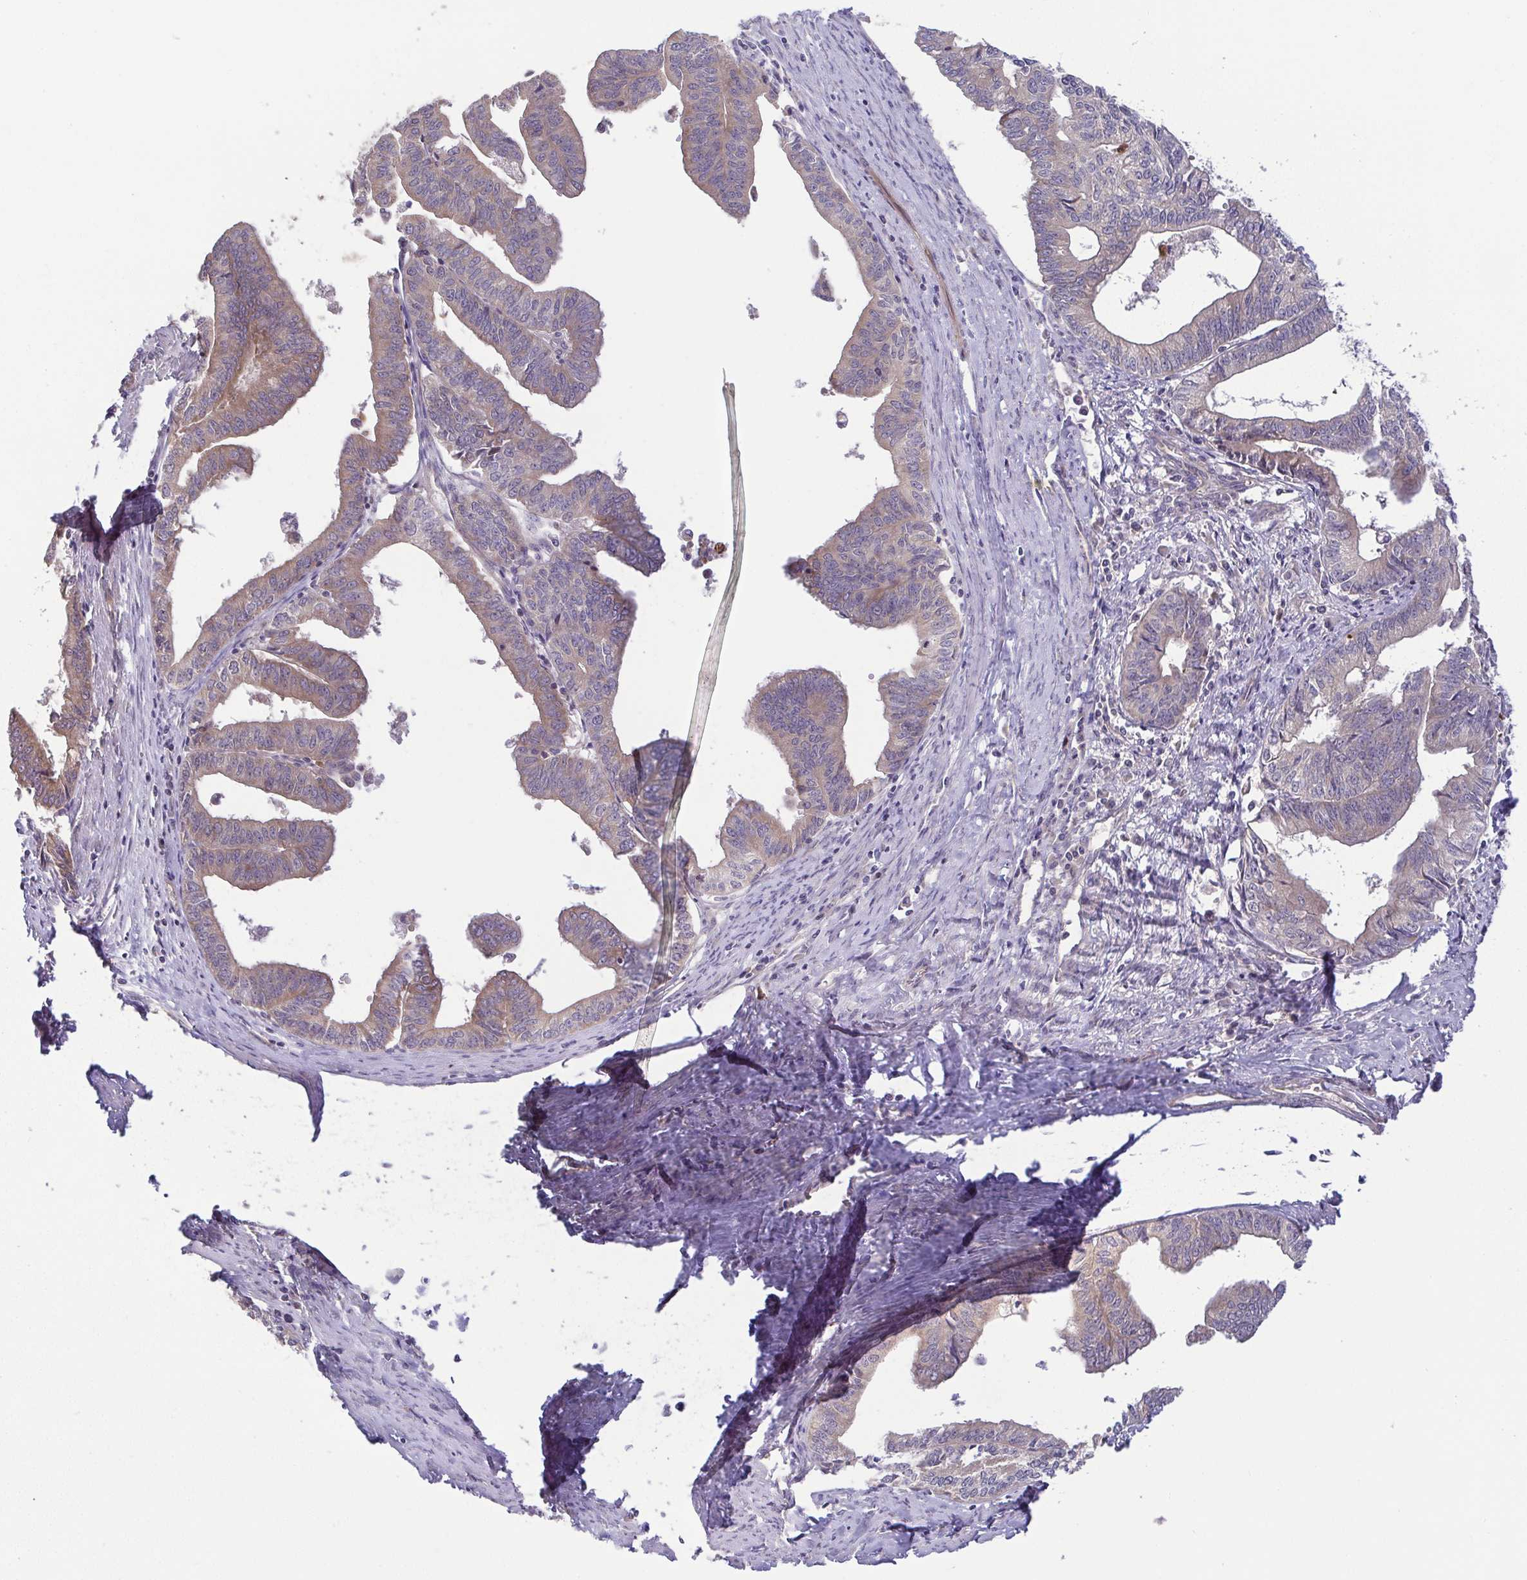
{"staining": {"intensity": "weak", "quantity": "25%-75%", "location": "cytoplasmic/membranous"}, "tissue": "endometrial cancer", "cell_type": "Tumor cells", "image_type": "cancer", "snomed": [{"axis": "morphology", "description": "Adenocarcinoma, NOS"}, {"axis": "topography", "description": "Endometrium"}], "caption": "Tumor cells demonstrate weak cytoplasmic/membranous positivity in about 25%-75% of cells in endometrial adenocarcinoma. The protein of interest is shown in brown color, while the nuclei are stained blue.", "gene": "OSBPL7", "patient": {"sex": "female", "age": 65}}